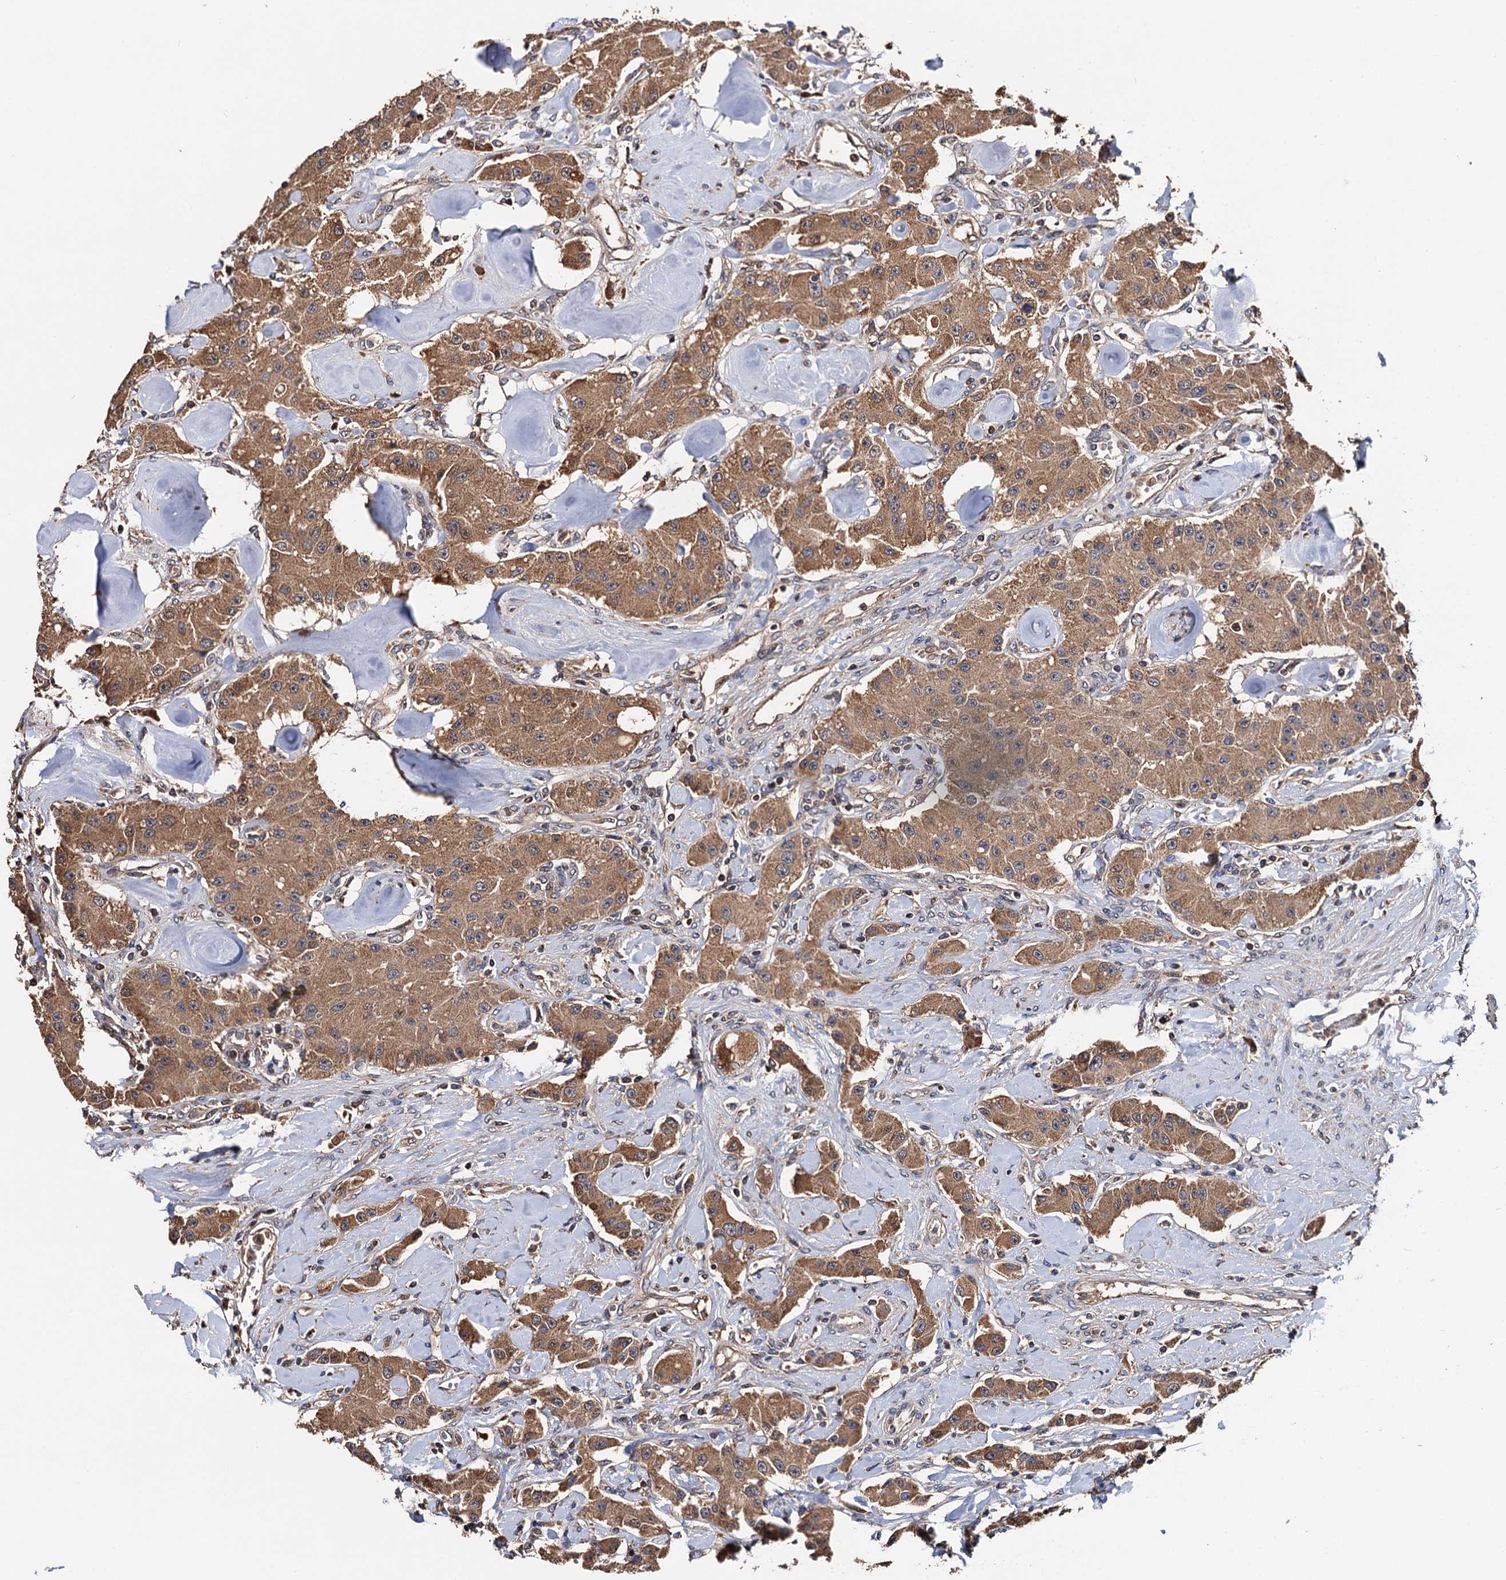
{"staining": {"intensity": "moderate", "quantity": ">75%", "location": "cytoplasmic/membranous"}, "tissue": "carcinoid", "cell_type": "Tumor cells", "image_type": "cancer", "snomed": [{"axis": "morphology", "description": "Carcinoid, malignant, NOS"}, {"axis": "topography", "description": "Pancreas"}], "caption": "High-magnification brightfield microscopy of malignant carcinoid stained with DAB (brown) and counterstained with hematoxylin (blue). tumor cells exhibit moderate cytoplasmic/membranous staining is identified in about>75% of cells. Ihc stains the protein of interest in brown and the nuclei are stained blue.", "gene": "RGS11", "patient": {"sex": "male", "age": 41}}